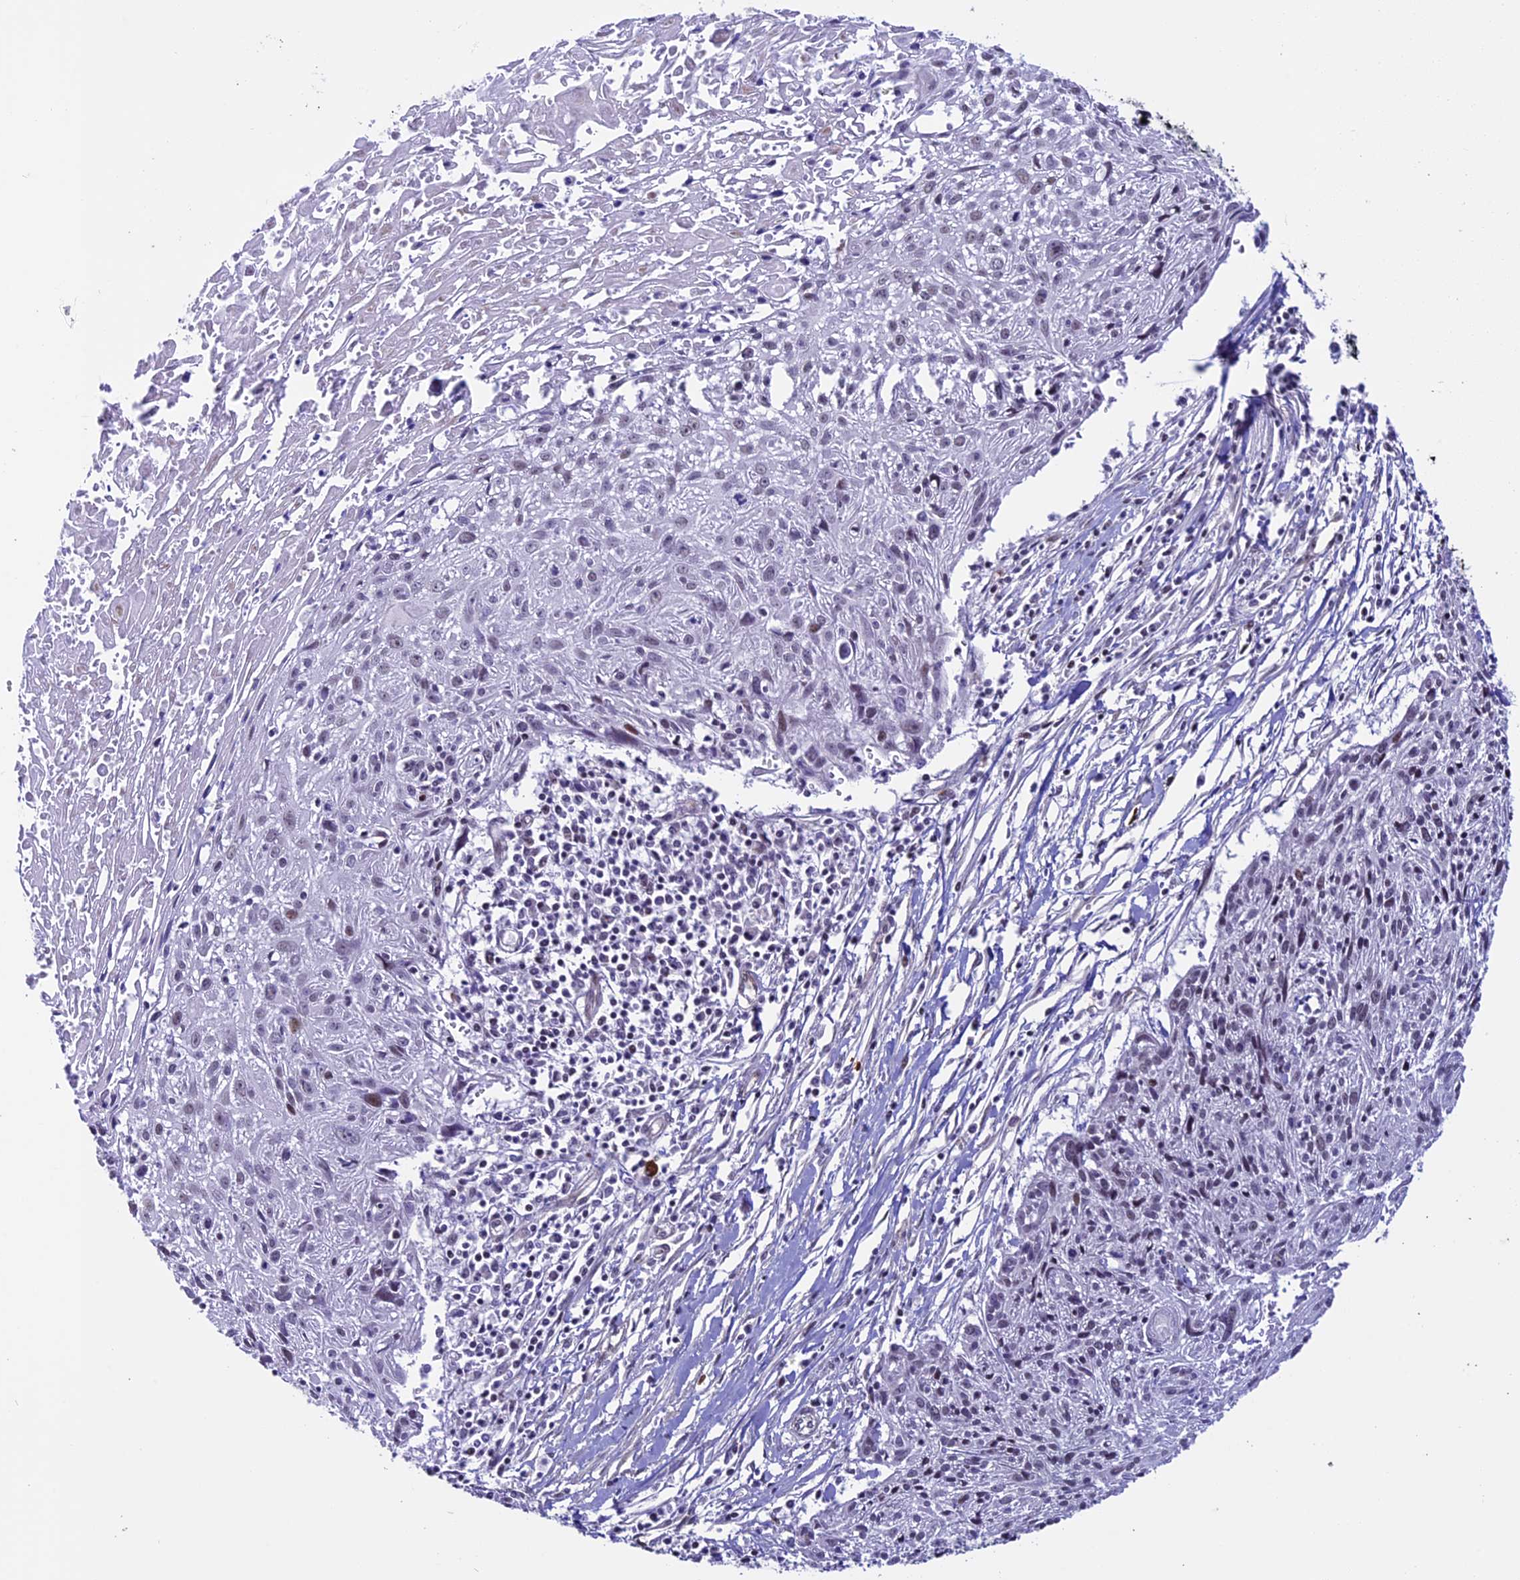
{"staining": {"intensity": "weak", "quantity": "25%-75%", "location": "nuclear"}, "tissue": "cervical cancer", "cell_type": "Tumor cells", "image_type": "cancer", "snomed": [{"axis": "morphology", "description": "Squamous cell carcinoma, NOS"}, {"axis": "topography", "description": "Cervix"}], "caption": "Weak nuclear positivity is appreciated in approximately 25%-75% of tumor cells in squamous cell carcinoma (cervical).", "gene": "TMEM171", "patient": {"sex": "female", "age": 51}}